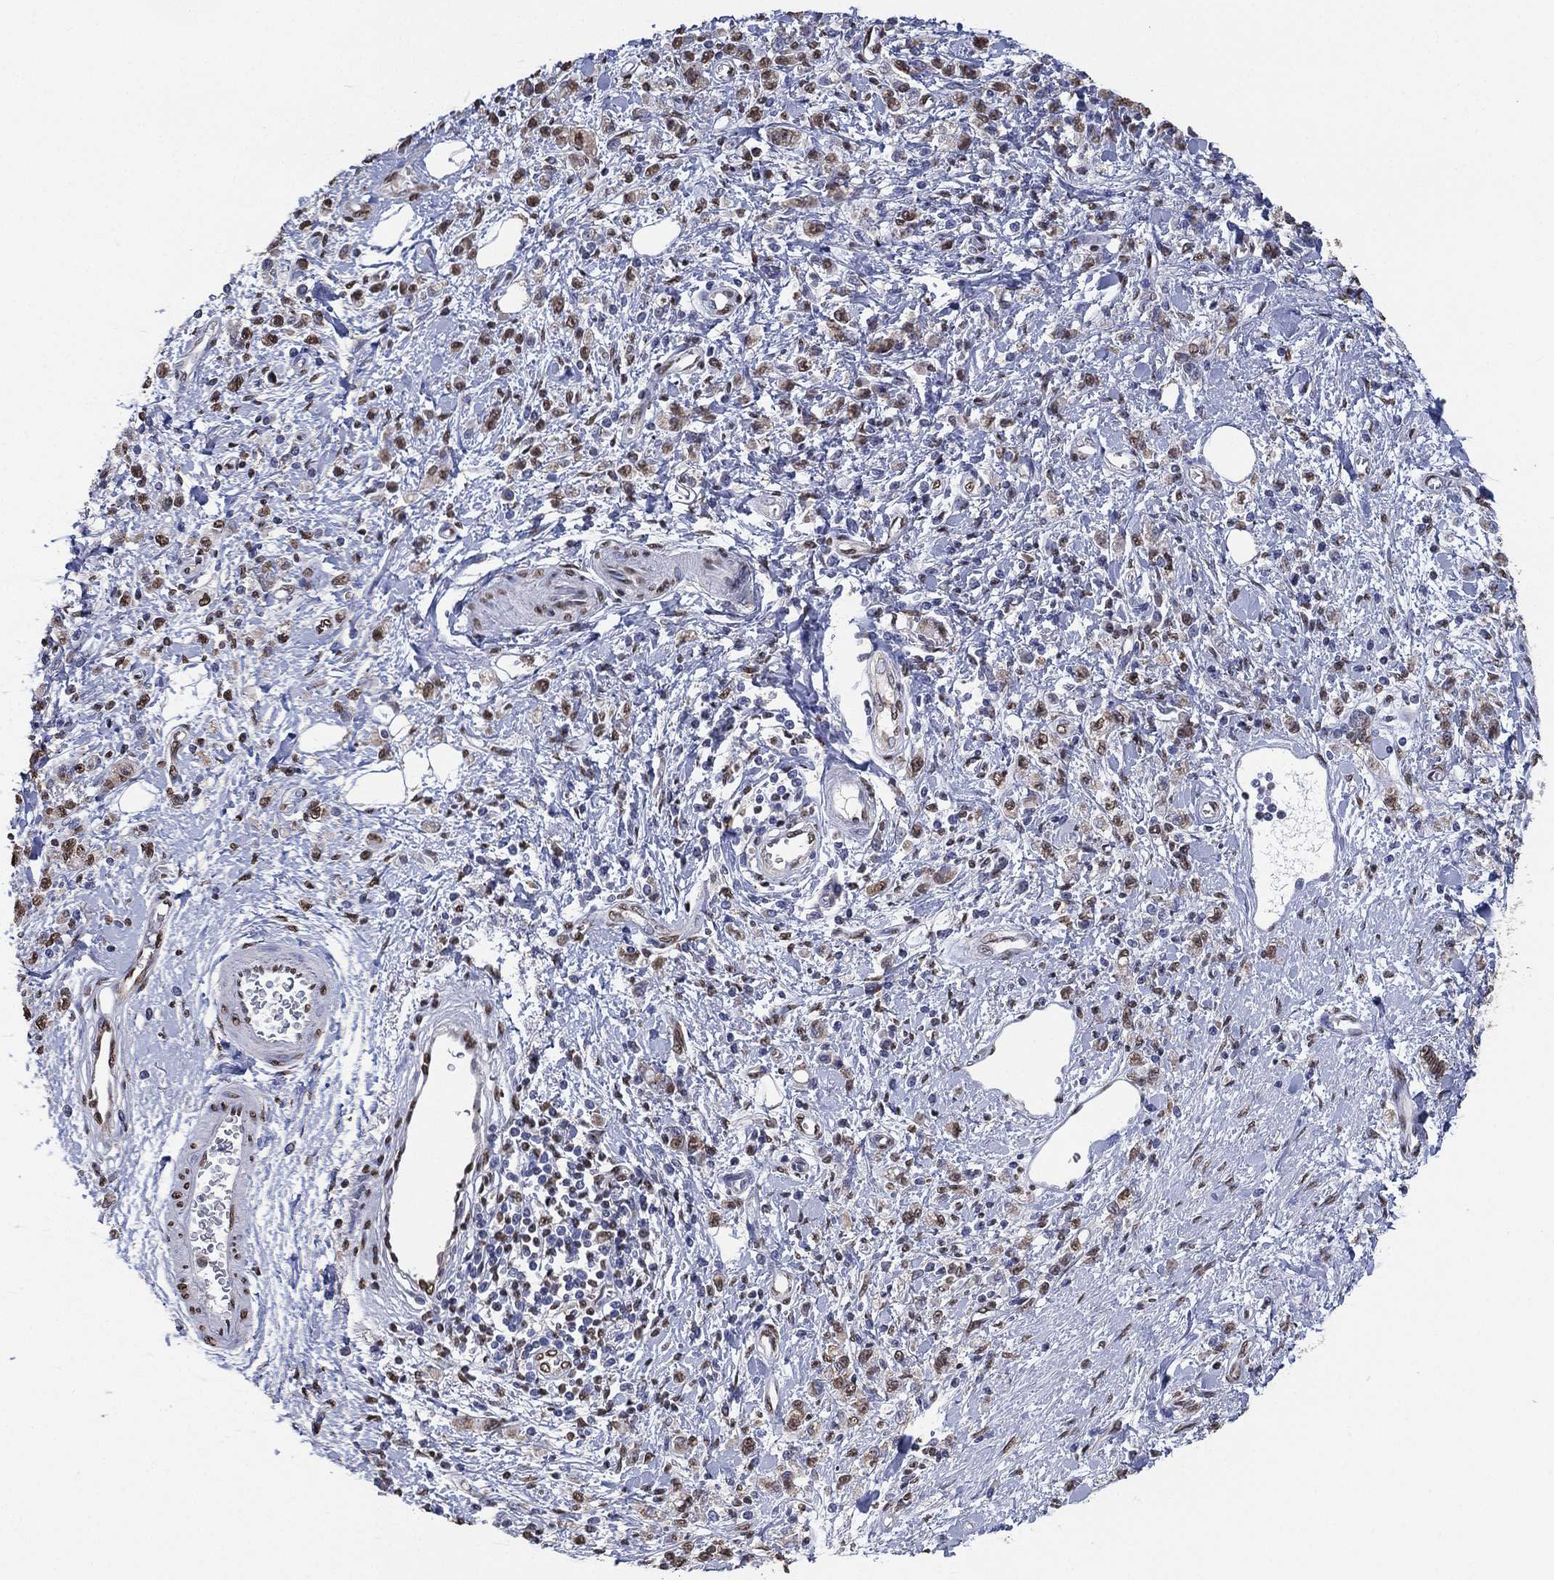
{"staining": {"intensity": "weak", "quantity": "25%-75%", "location": "cytoplasmic/membranous,nuclear"}, "tissue": "stomach cancer", "cell_type": "Tumor cells", "image_type": "cancer", "snomed": [{"axis": "morphology", "description": "Adenocarcinoma, NOS"}, {"axis": "topography", "description": "Stomach"}], "caption": "DAB immunohistochemical staining of adenocarcinoma (stomach) displays weak cytoplasmic/membranous and nuclear protein positivity in about 25%-75% of tumor cells. The protein is stained brown, and the nuclei are stained in blue (DAB IHC with brightfield microscopy, high magnification).", "gene": "ALDH7A1", "patient": {"sex": "male", "age": 77}}